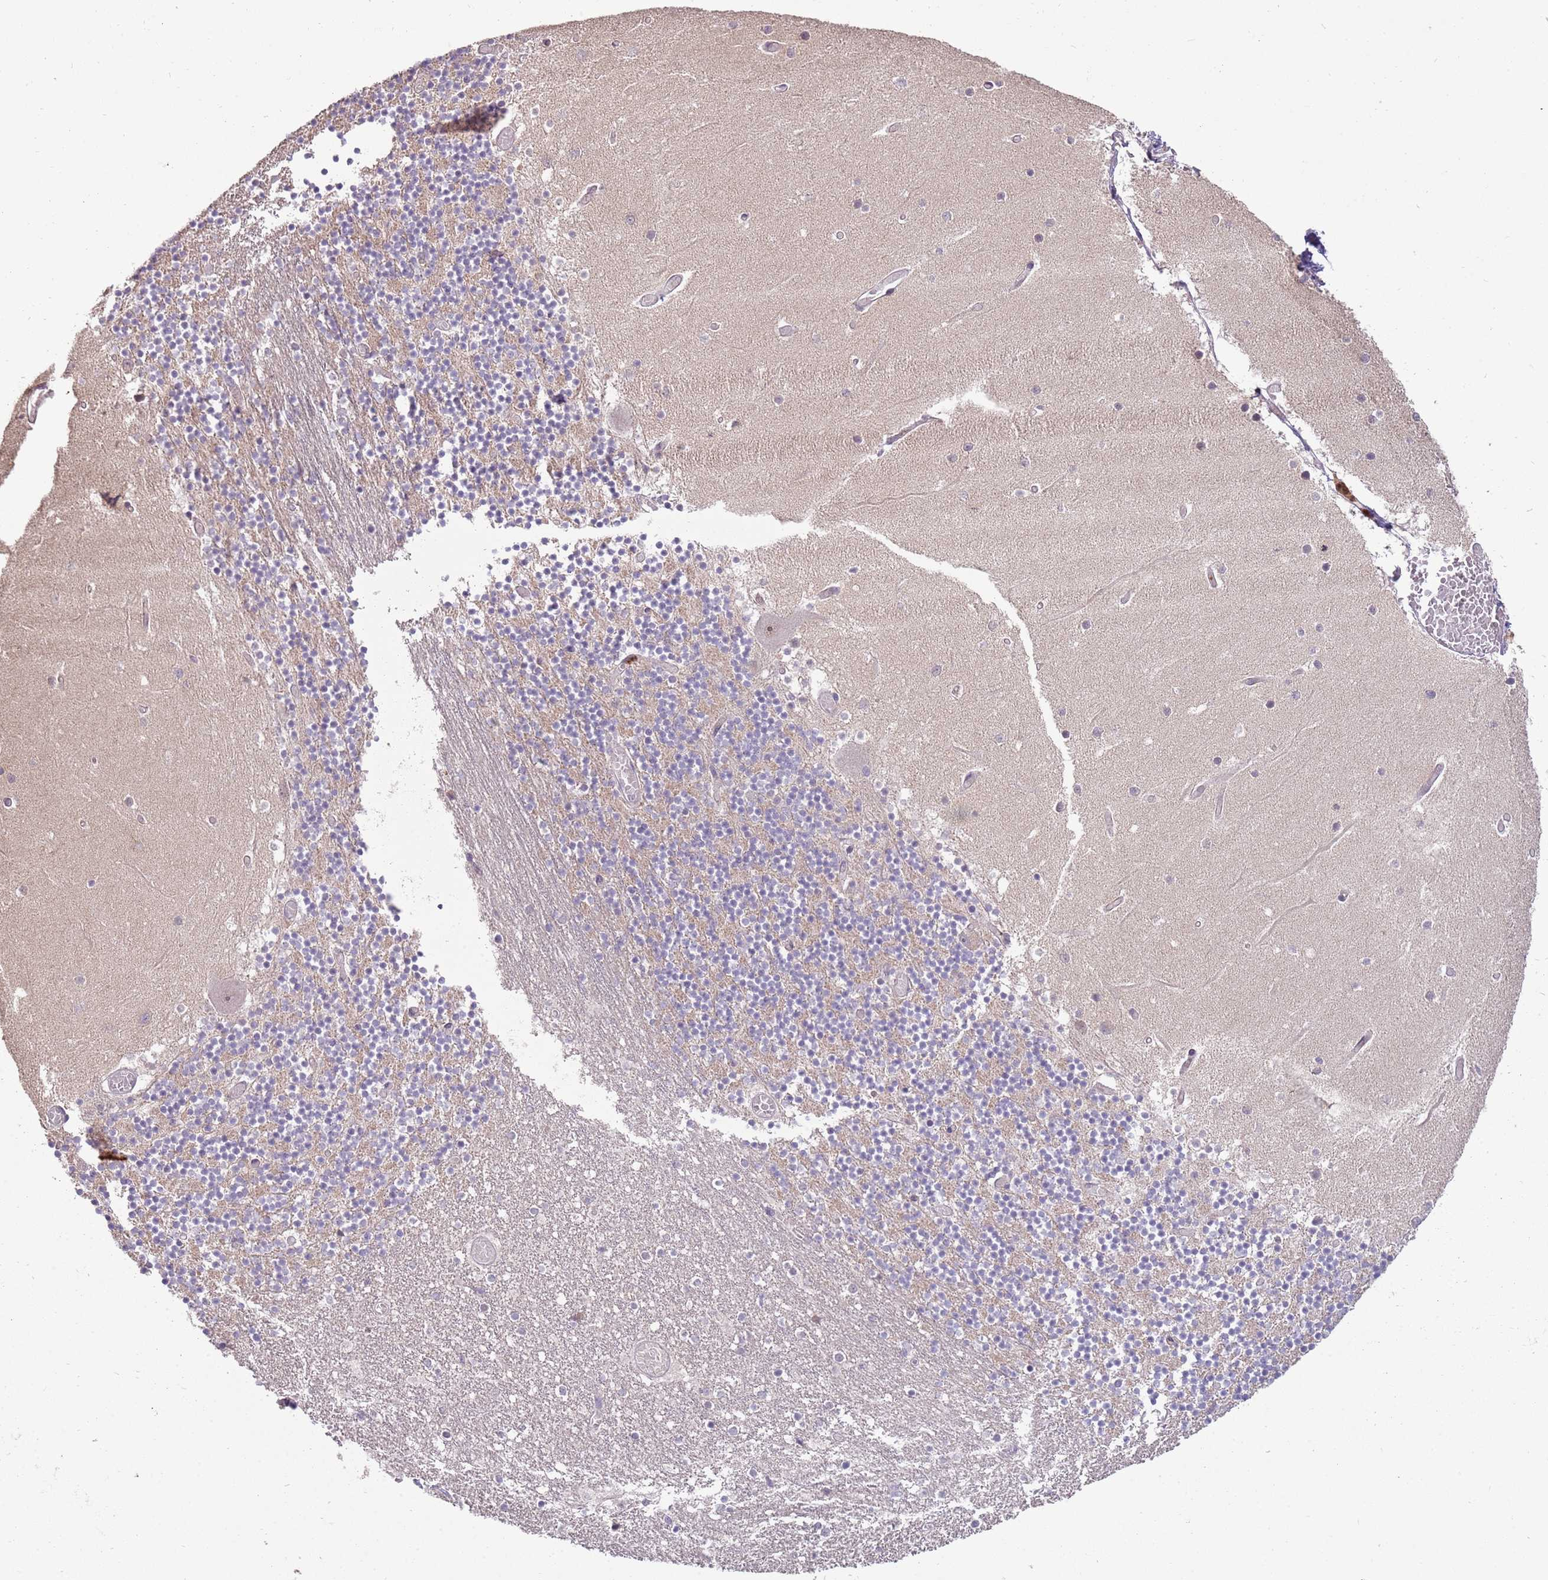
{"staining": {"intensity": "negative", "quantity": "none", "location": "none"}, "tissue": "cerebellum", "cell_type": "Cells in granular layer", "image_type": "normal", "snomed": [{"axis": "morphology", "description": "Normal tissue, NOS"}, {"axis": "topography", "description": "Cerebellum"}], "caption": "Cells in granular layer show no significant protein positivity in unremarkable cerebellum. The staining was performed using DAB (3,3'-diaminobenzidine) to visualize the protein expression in brown, while the nuclei were stained in blue with hematoxylin (Magnification: 20x).", "gene": "NBPF4", "patient": {"sex": "female", "age": 28}}